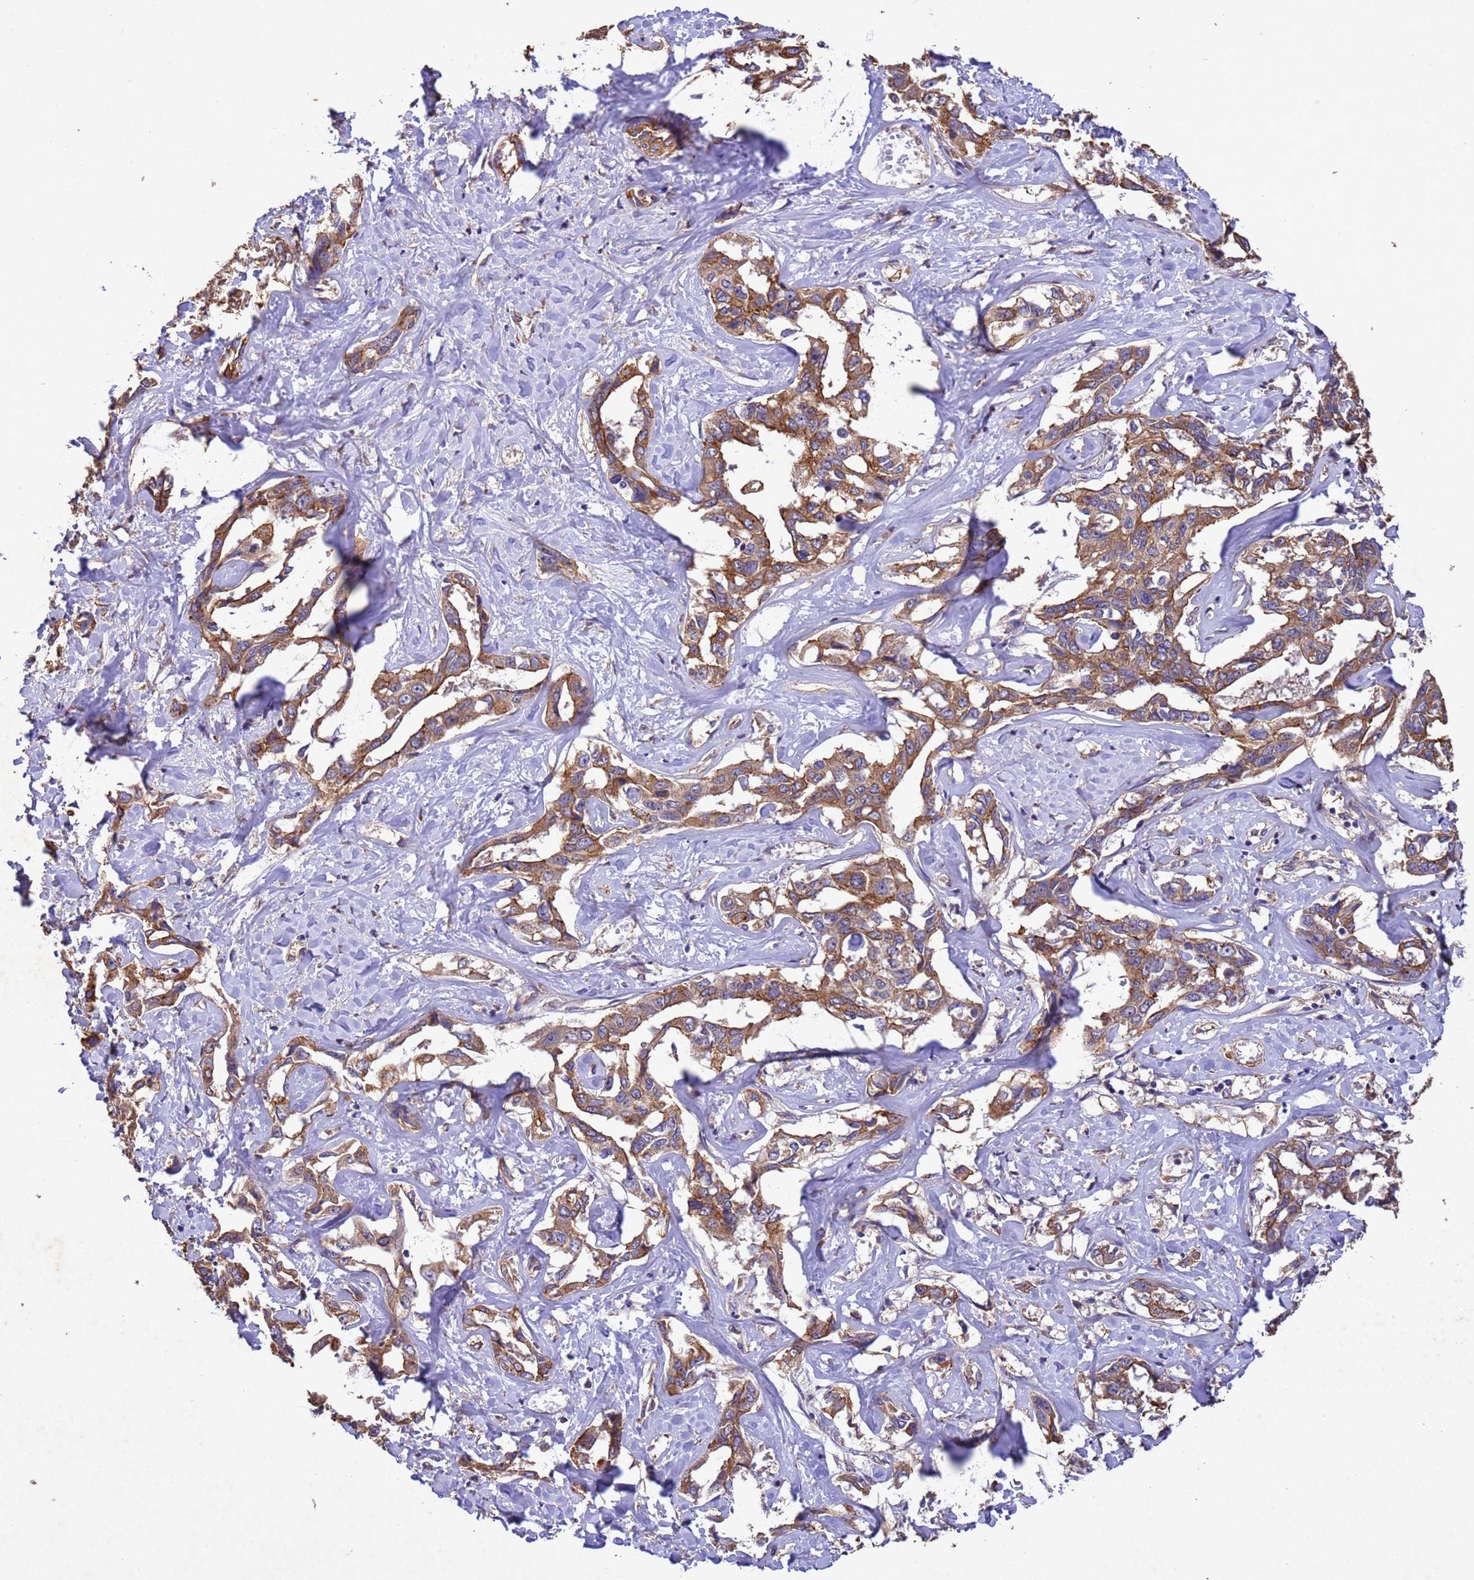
{"staining": {"intensity": "moderate", "quantity": ">75%", "location": "cytoplasmic/membranous"}, "tissue": "liver cancer", "cell_type": "Tumor cells", "image_type": "cancer", "snomed": [{"axis": "morphology", "description": "Cholangiocarcinoma"}, {"axis": "topography", "description": "Liver"}], "caption": "Immunohistochemical staining of human liver cholangiocarcinoma shows moderate cytoplasmic/membranous protein expression in about >75% of tumor cells.", "gene": "MTX3", "patient": {"sex": "male", "age": 59}}